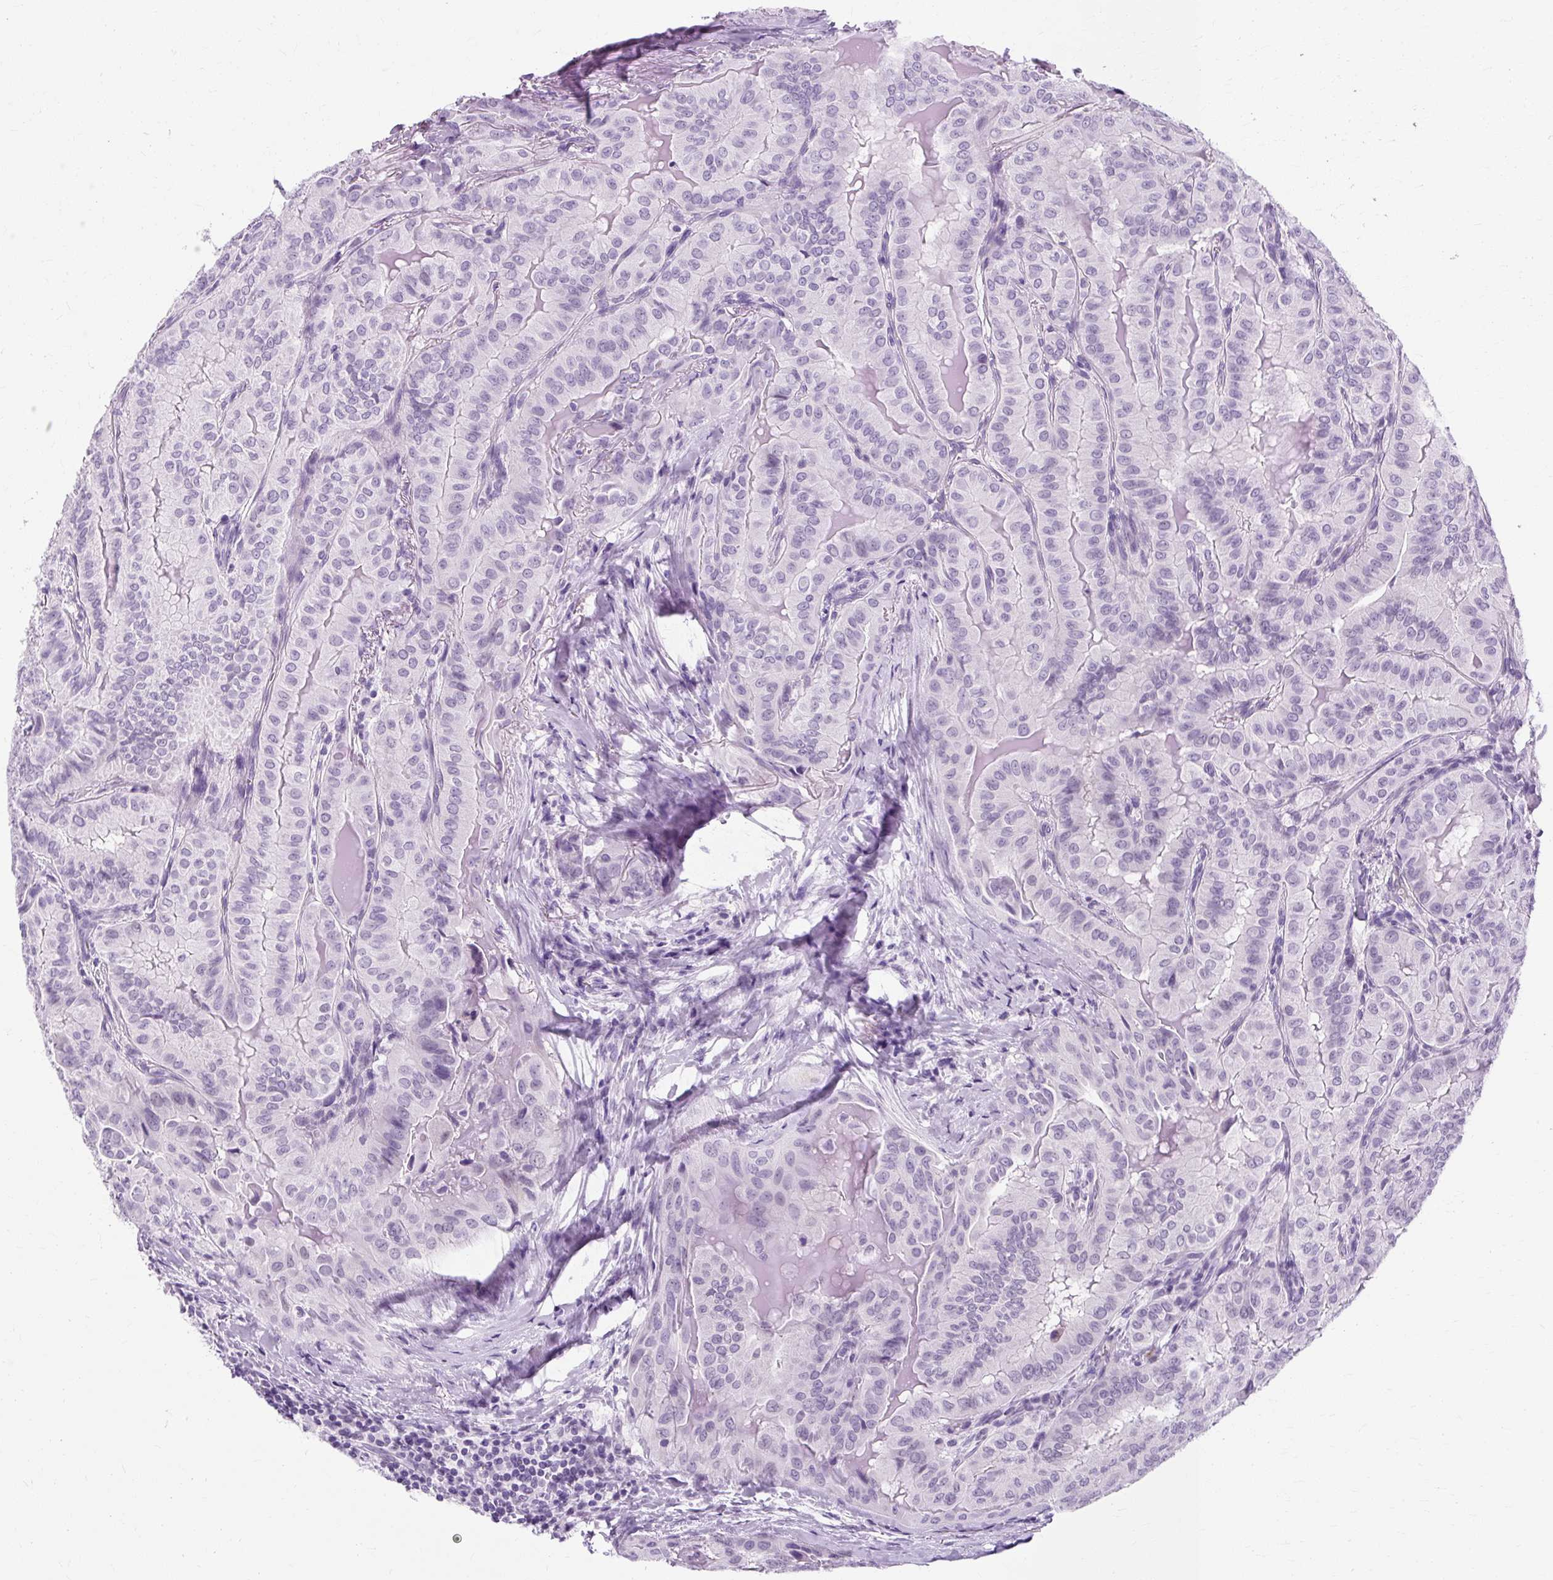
{"staining": {"intensity": "negative", "quantity": "none", "location": "none"}, "tissue": "thyroid cancer", "cell_type": "Tumor cells", "image_type": "cancer", "snomed": [{"axis": "morphology", "description": "Papillary adenocarcinoma, NOS"}, {"axis": "topography", "description": "Thyroid gland"}], "caption": "IHC histopathology image of human thyroid cancer stained for a protein (brown), which shows no staining in tumor cells.", "gene": "RYBP", "patient": {"sex": "female", "age": 68}}